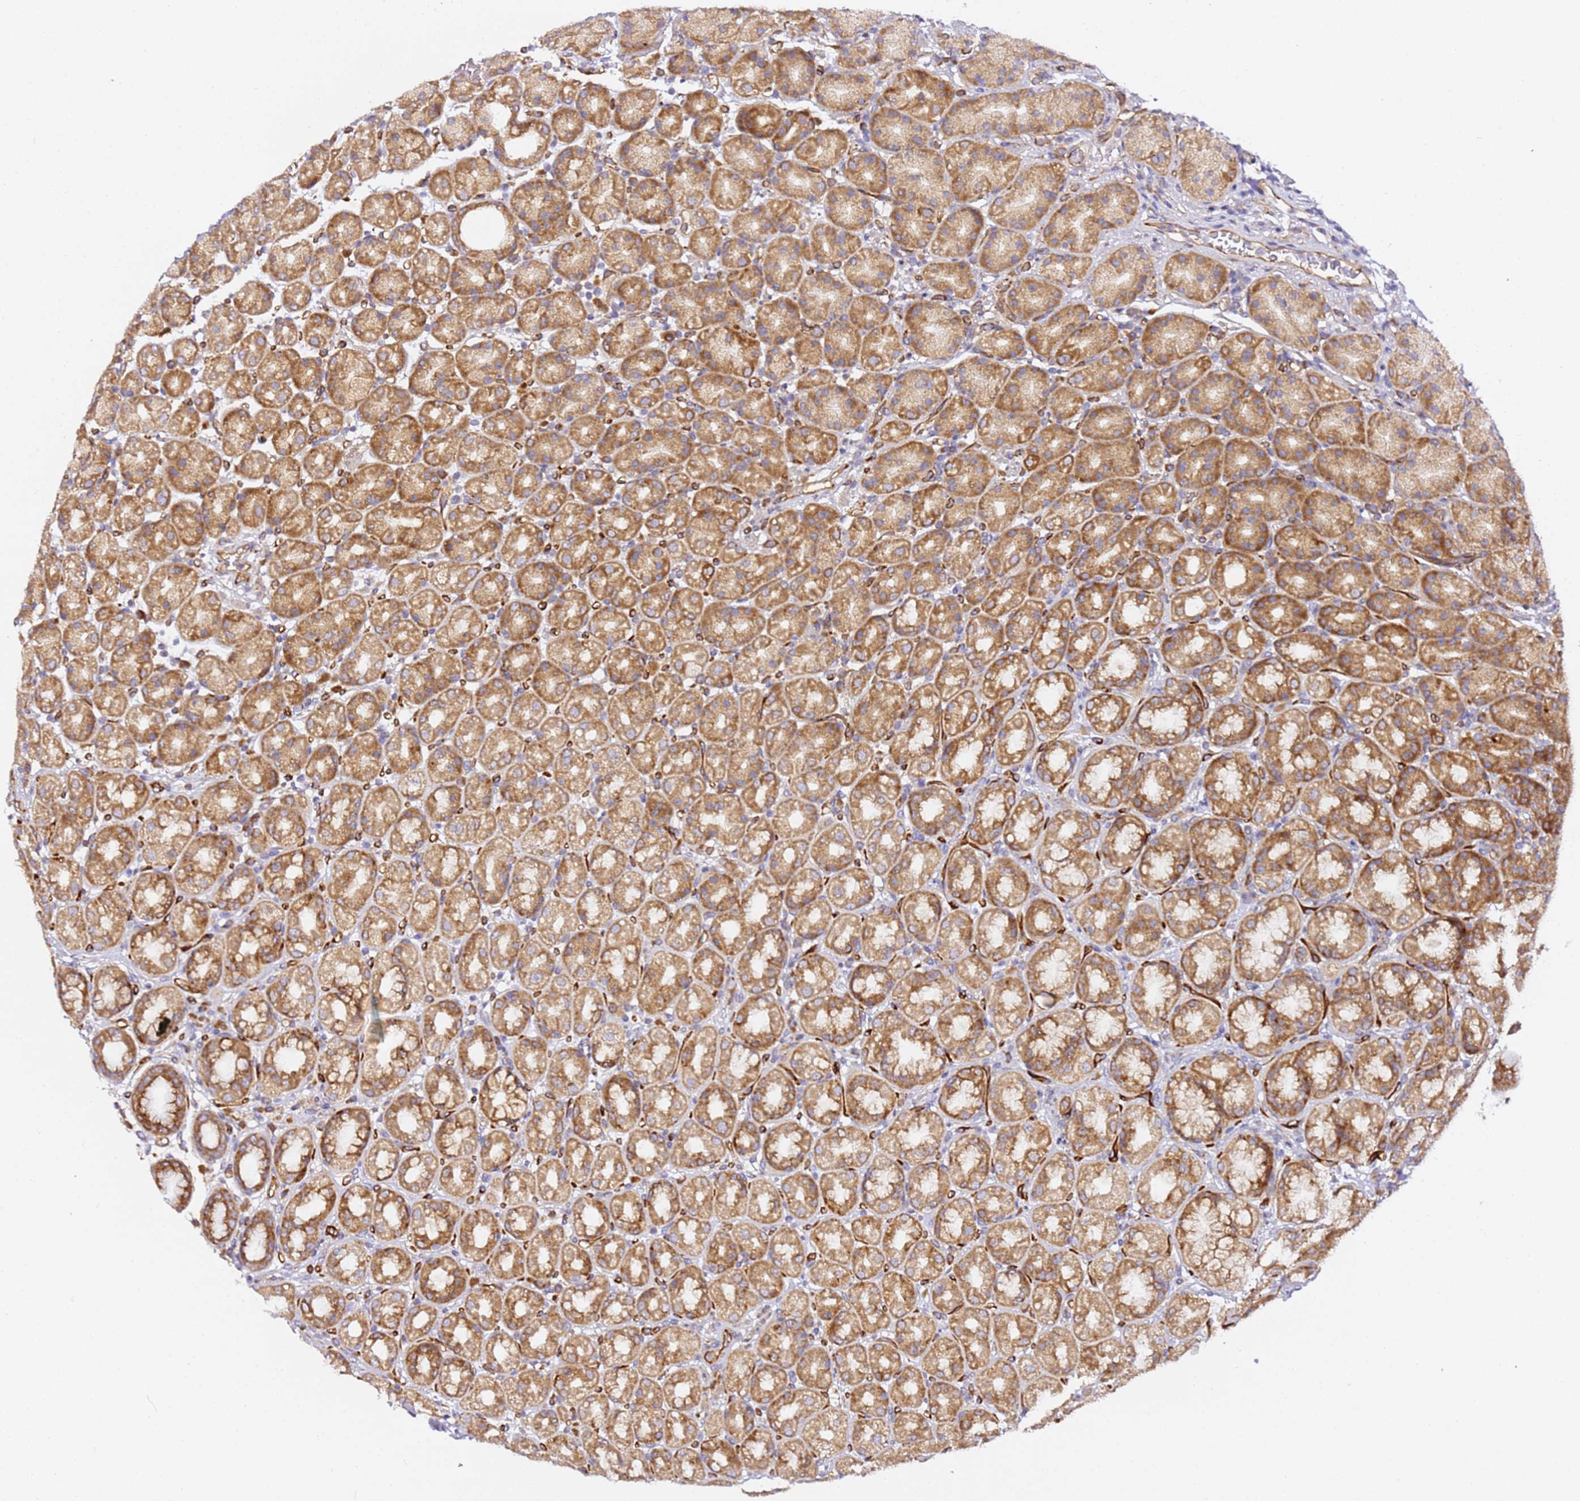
{"staining": {"intensity": "strong", "quantity": "25%-75%", "location": "cytoplasmic/membranous"}, "tissue": "stomach", "cell_type": "Glandular cells", "image_type": "normal", "snomed": [{"axis": "morphology", "description": "Normal tissue, NOS"}, {"axis": "topography", "description": "Stomach, upper"}], "caption": "The immunohistochemical stain highlights strong cytoplasmic/membranous expression in glandular cells of normal stomach.", "gene": "KIF7", "patient": {"sex": "male", "age": 68}}